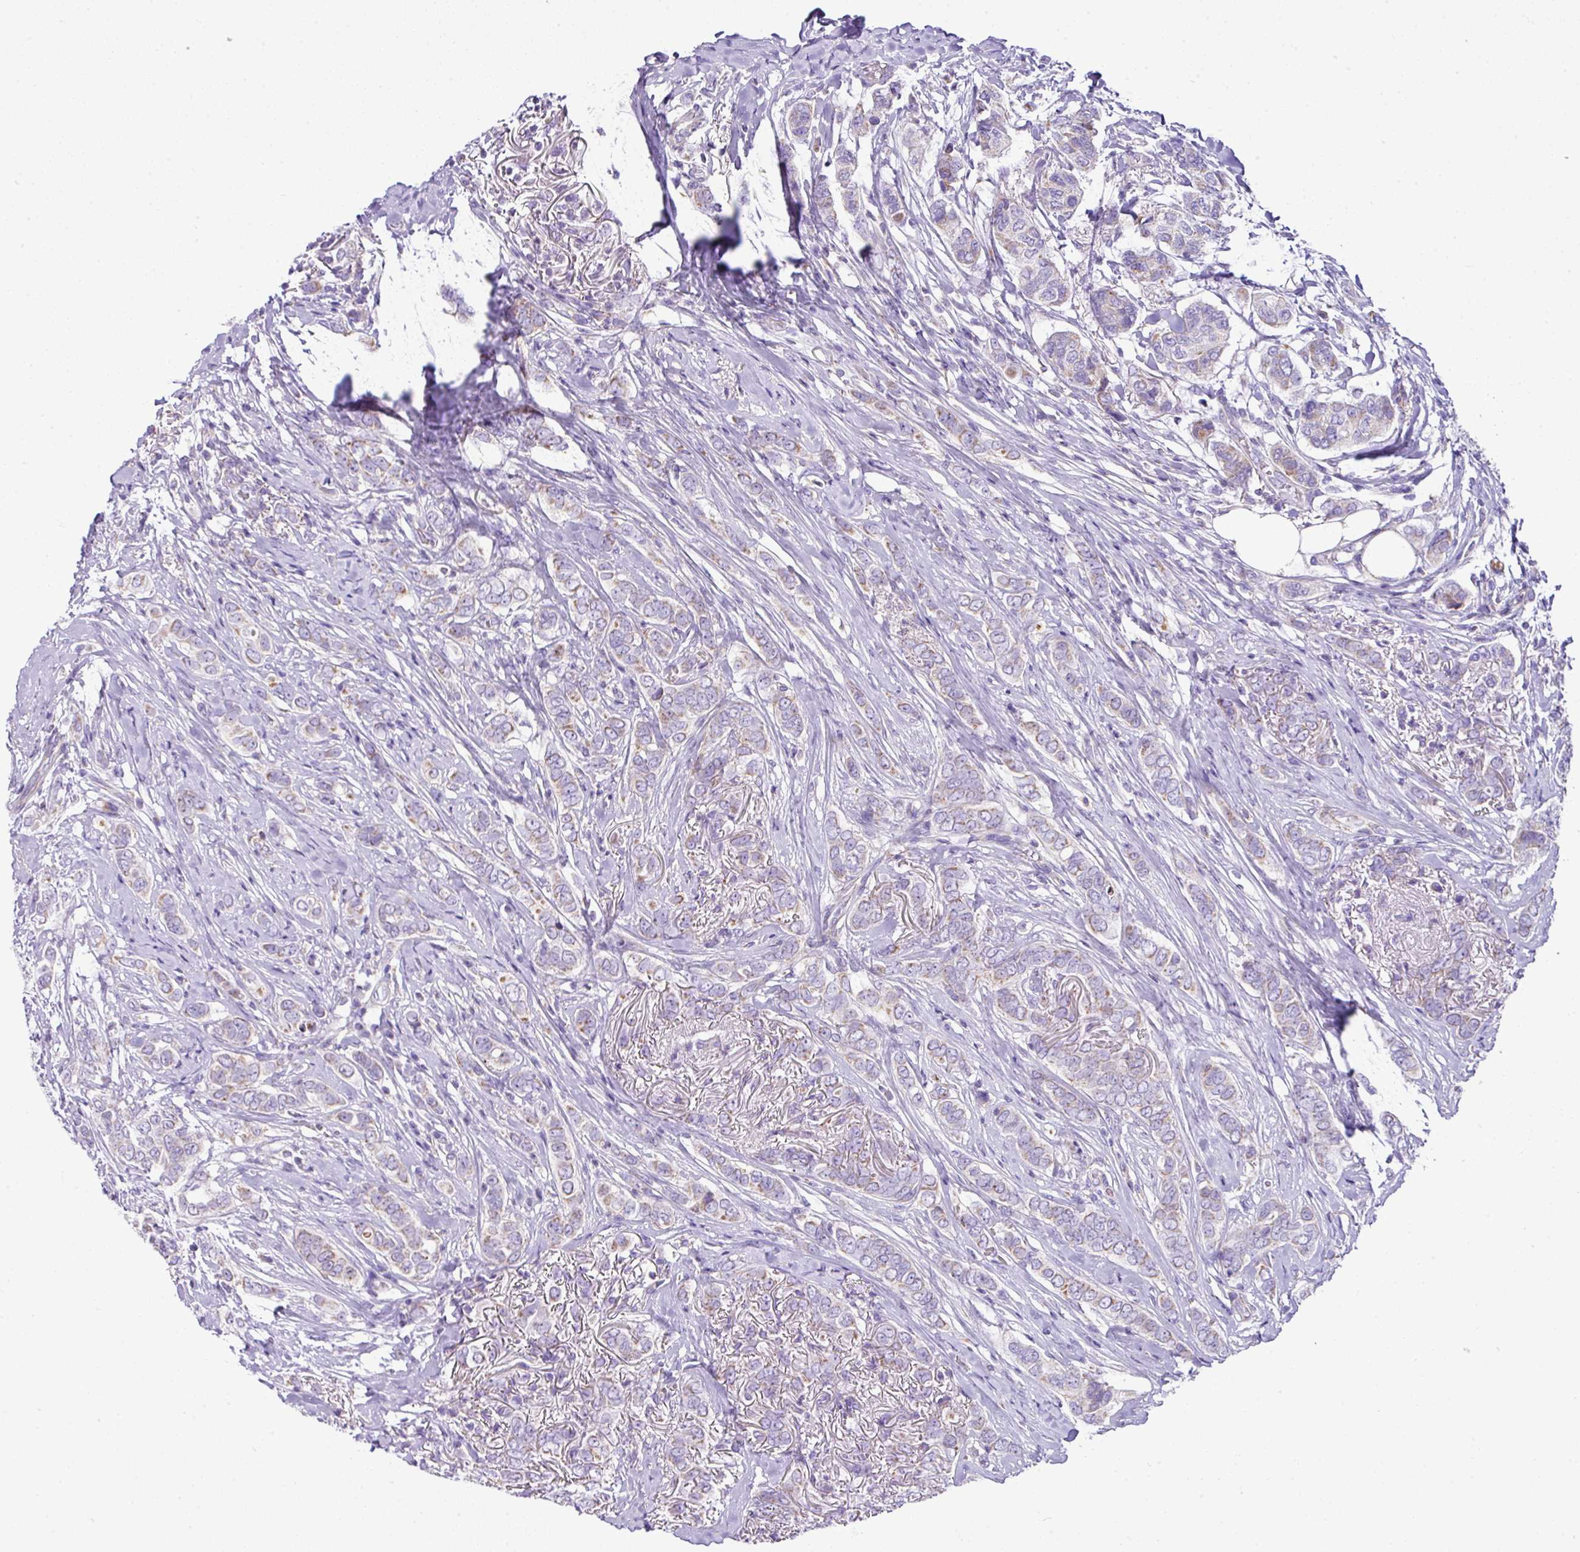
{"staining": {"intensity": "weak", "quantity": "25%-75%", "location": "cytoplasmic/membranous"}, "tissue": "breast cancer", "cell_type": "Tumor cells", "image_type": "cancer", "snomed": [{"axis": "morphology", "description": "Lobular carcinoma"}, {"axis": "topography", "description": "Breast"}], "caption": "Breast lobular carcinoma stained with a protein marker reveals weak staining in tumor cells.", "gene": "PGAP4", "patient": {"sex": "female", "age": 51}}